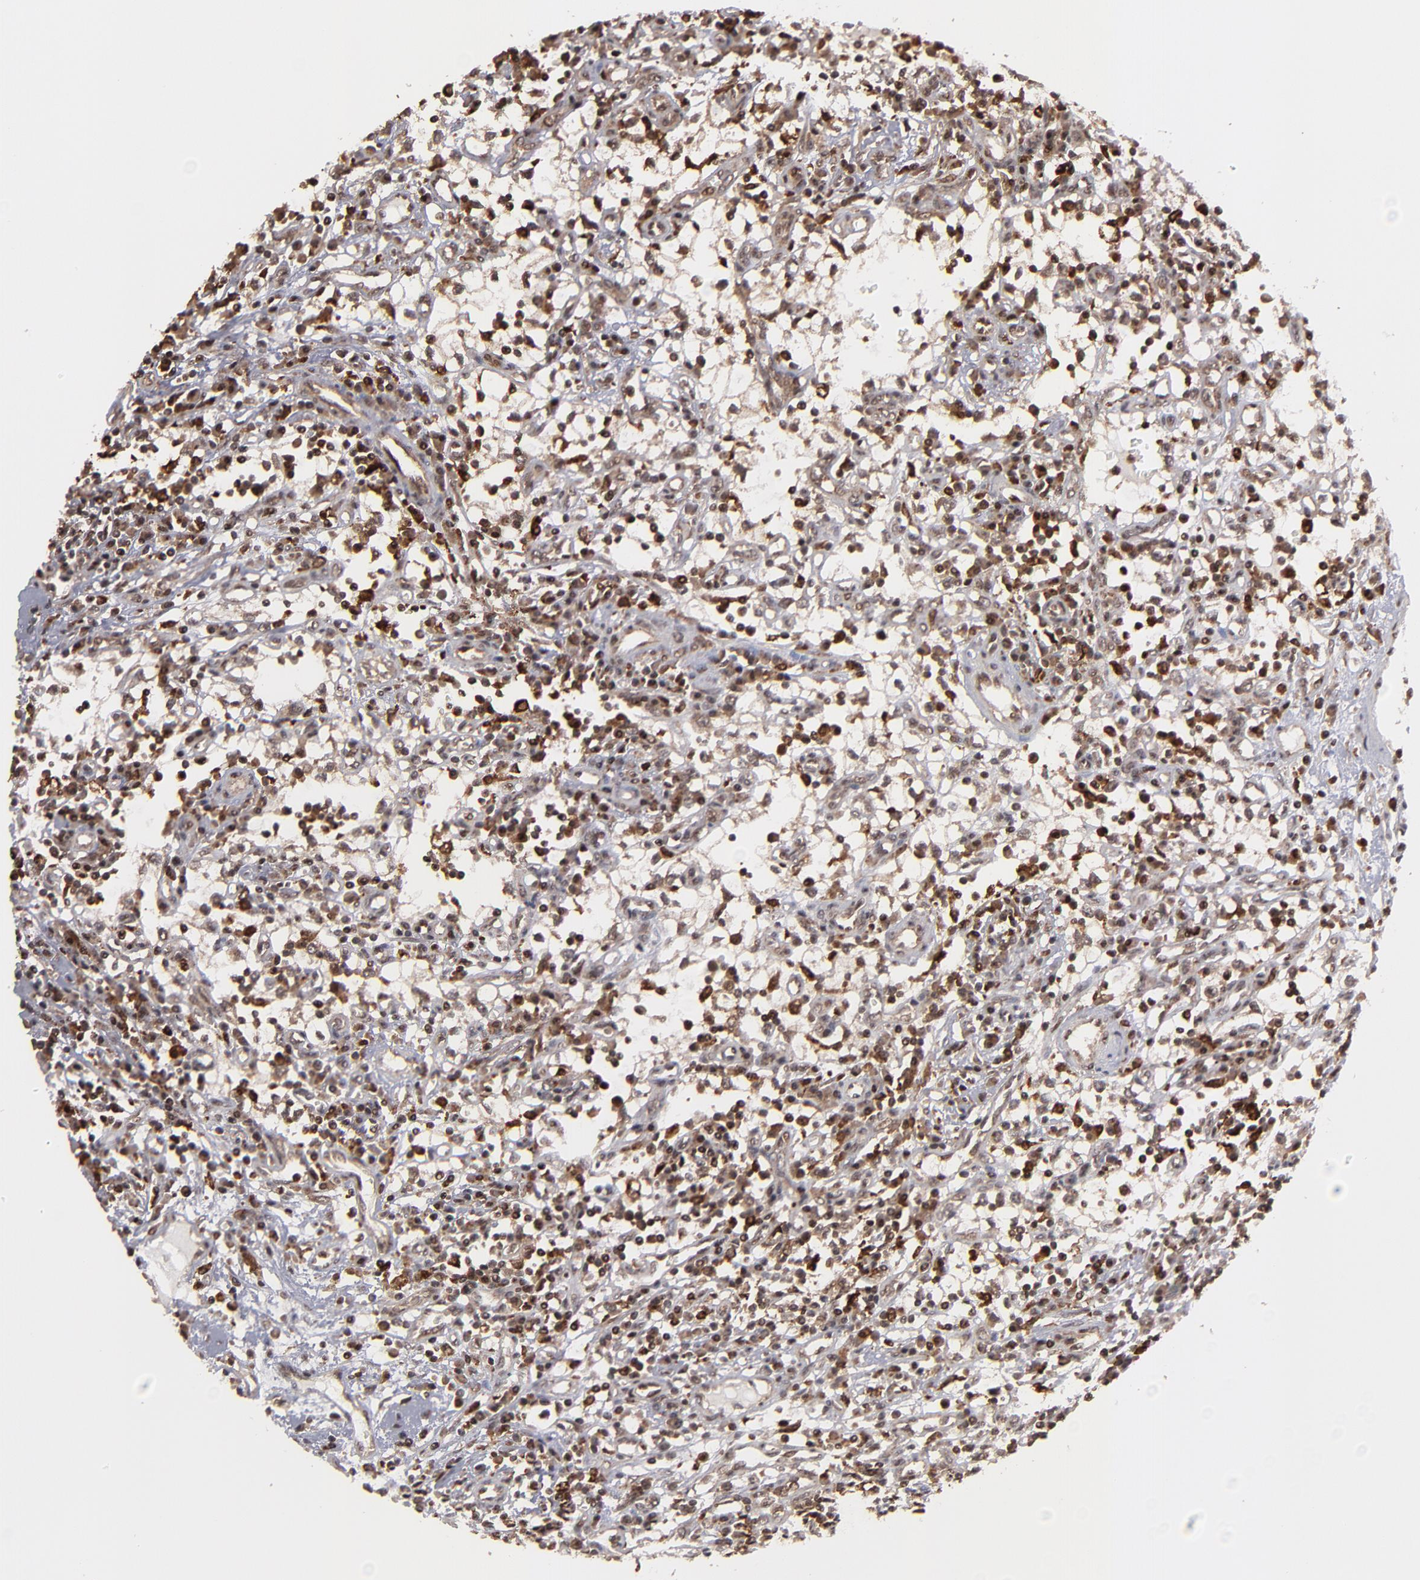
{"staining": {"intensity": "strong", "quantity": ">75%", "location": "cytoplasmic/membranous,nuclear"}, "tissue": "renal cancer", "cell_type": "Tumor cells", "image_type": "cancer", "snomed": [{"axis": "morphology", "description": "Adenocarcinoma, NOS"}, {"axis": "topography", "description": "Kidney"}], "caption": "Strong cytoplasmic/membranous and nuclear protein expression is seen in approximately >75% of tumor cells in adenocarcinoma (renal). Immunohistochemistry stains the protein of interest in brown and the nuclei are stained blue.", "gene": "RGS6", "patient": {"sex": "male", "age": 82}}